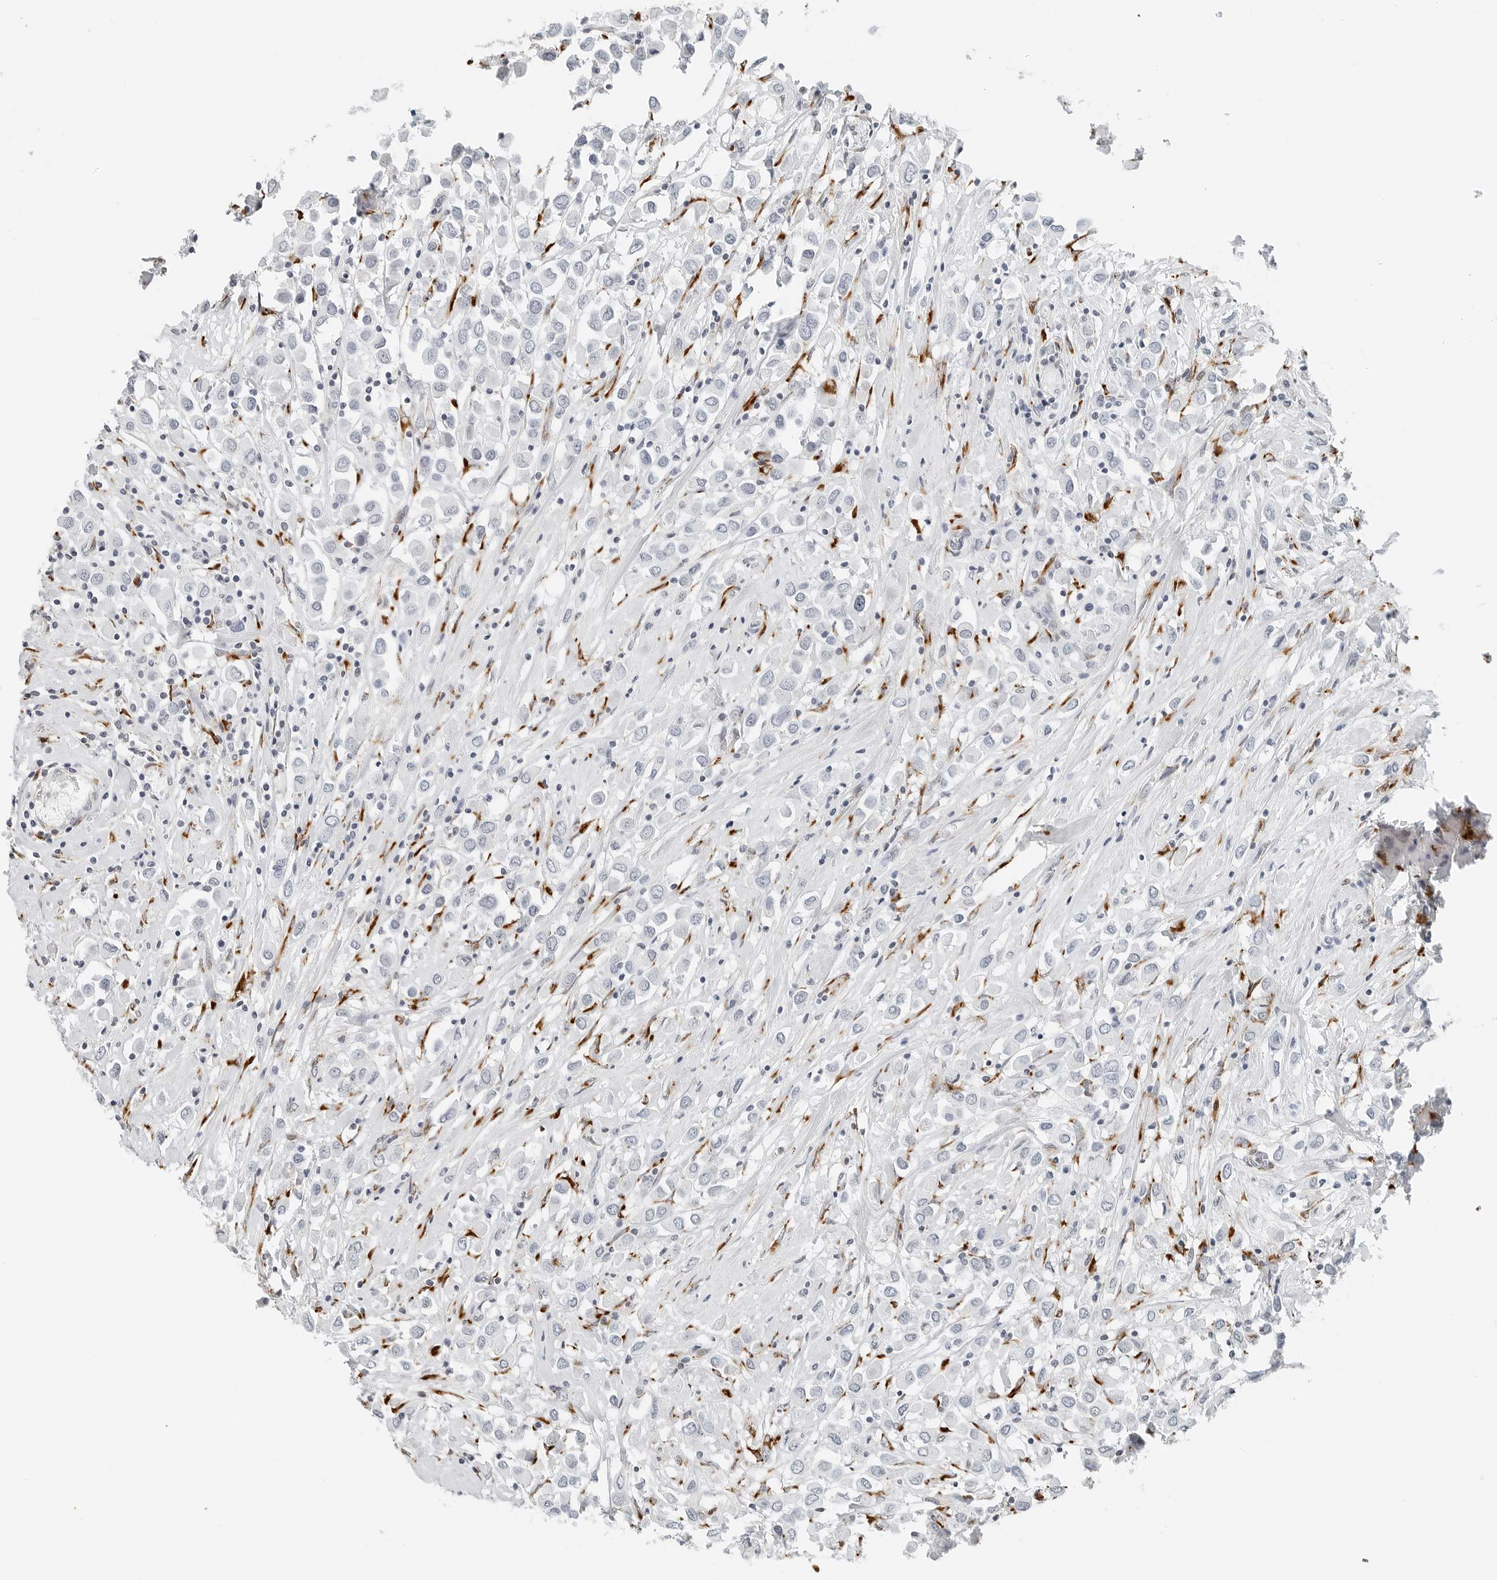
{"staining": {"intensity": "negative", "quantity": "none", "location": "none"}, "tissue": "breast cancer", "cell_type": "Tumor cells", "image_type": "cancer", "snomed": [{"axis": "morphology", "description": "Duct carcinoma"}, {"axis": "topography", "description": "Breast"}], "caption": "Immunohistochemical staining of breast cancer (invasive ductal carcinoma) displays no significant positivity in tumor cells.", "gene": "P4HA2", "patient": {"sex": "female", "age": 61}}